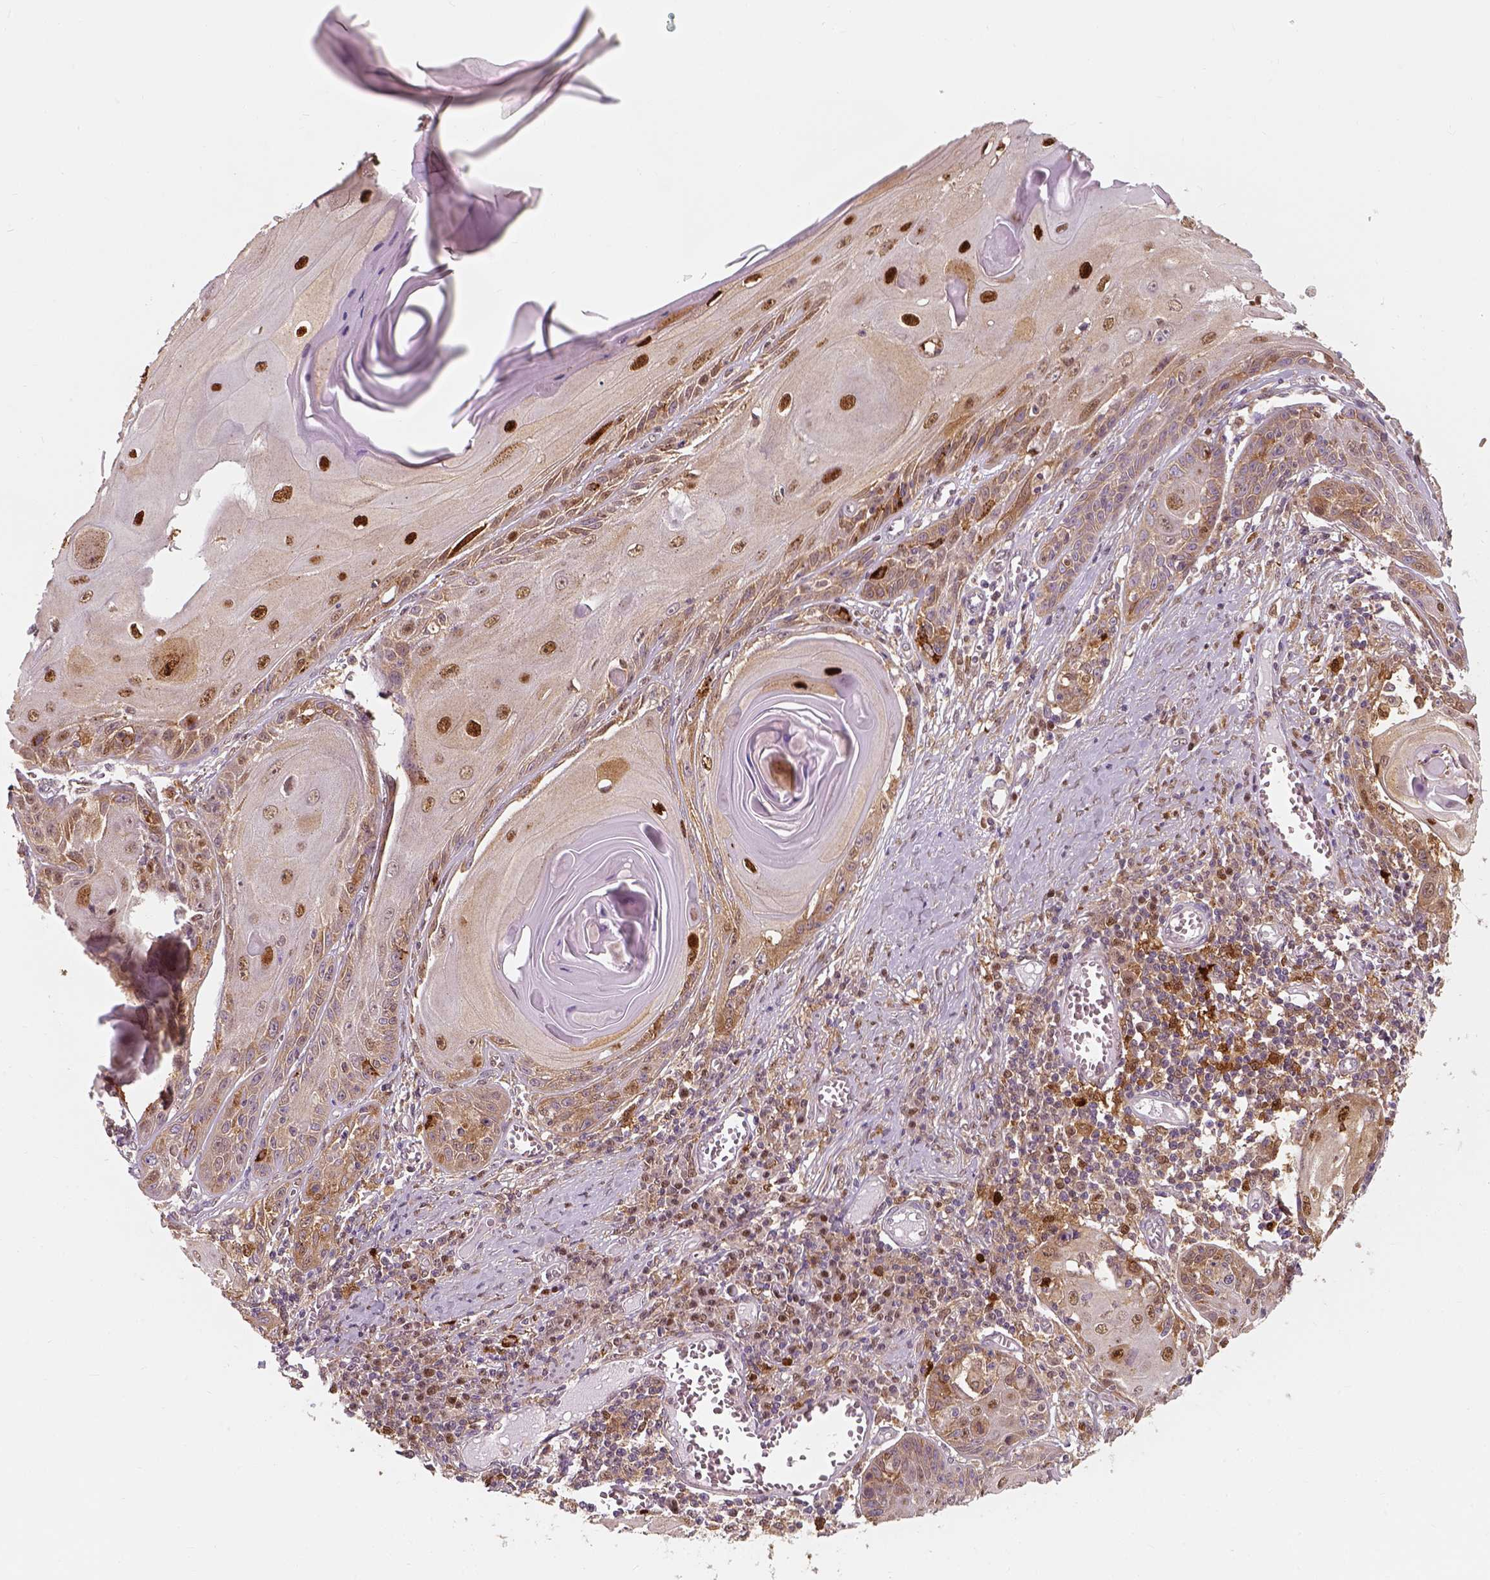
{"staining": {"intensity": "strong", "quantity": "25%-75%", "location": "nuclear"}, "tissue": "skin cancer", "cell_type": "Tumor cells", "image_type": "cancer", "snomed": [{"axis": "morphology", "description": "Squamous cell carcinoma, NOS"}, {"axis": "topography", "description": "Skin"}, {"axis": "topography", "description": "Vulva"}], "caption": "Tumor cells demonstrate strong nuclear staining in approximately 25%-75% of cells in skin squamous cell carcinoma.", "gene": "SQSTM1", "patient": {"sex": "female", "age": 85}}